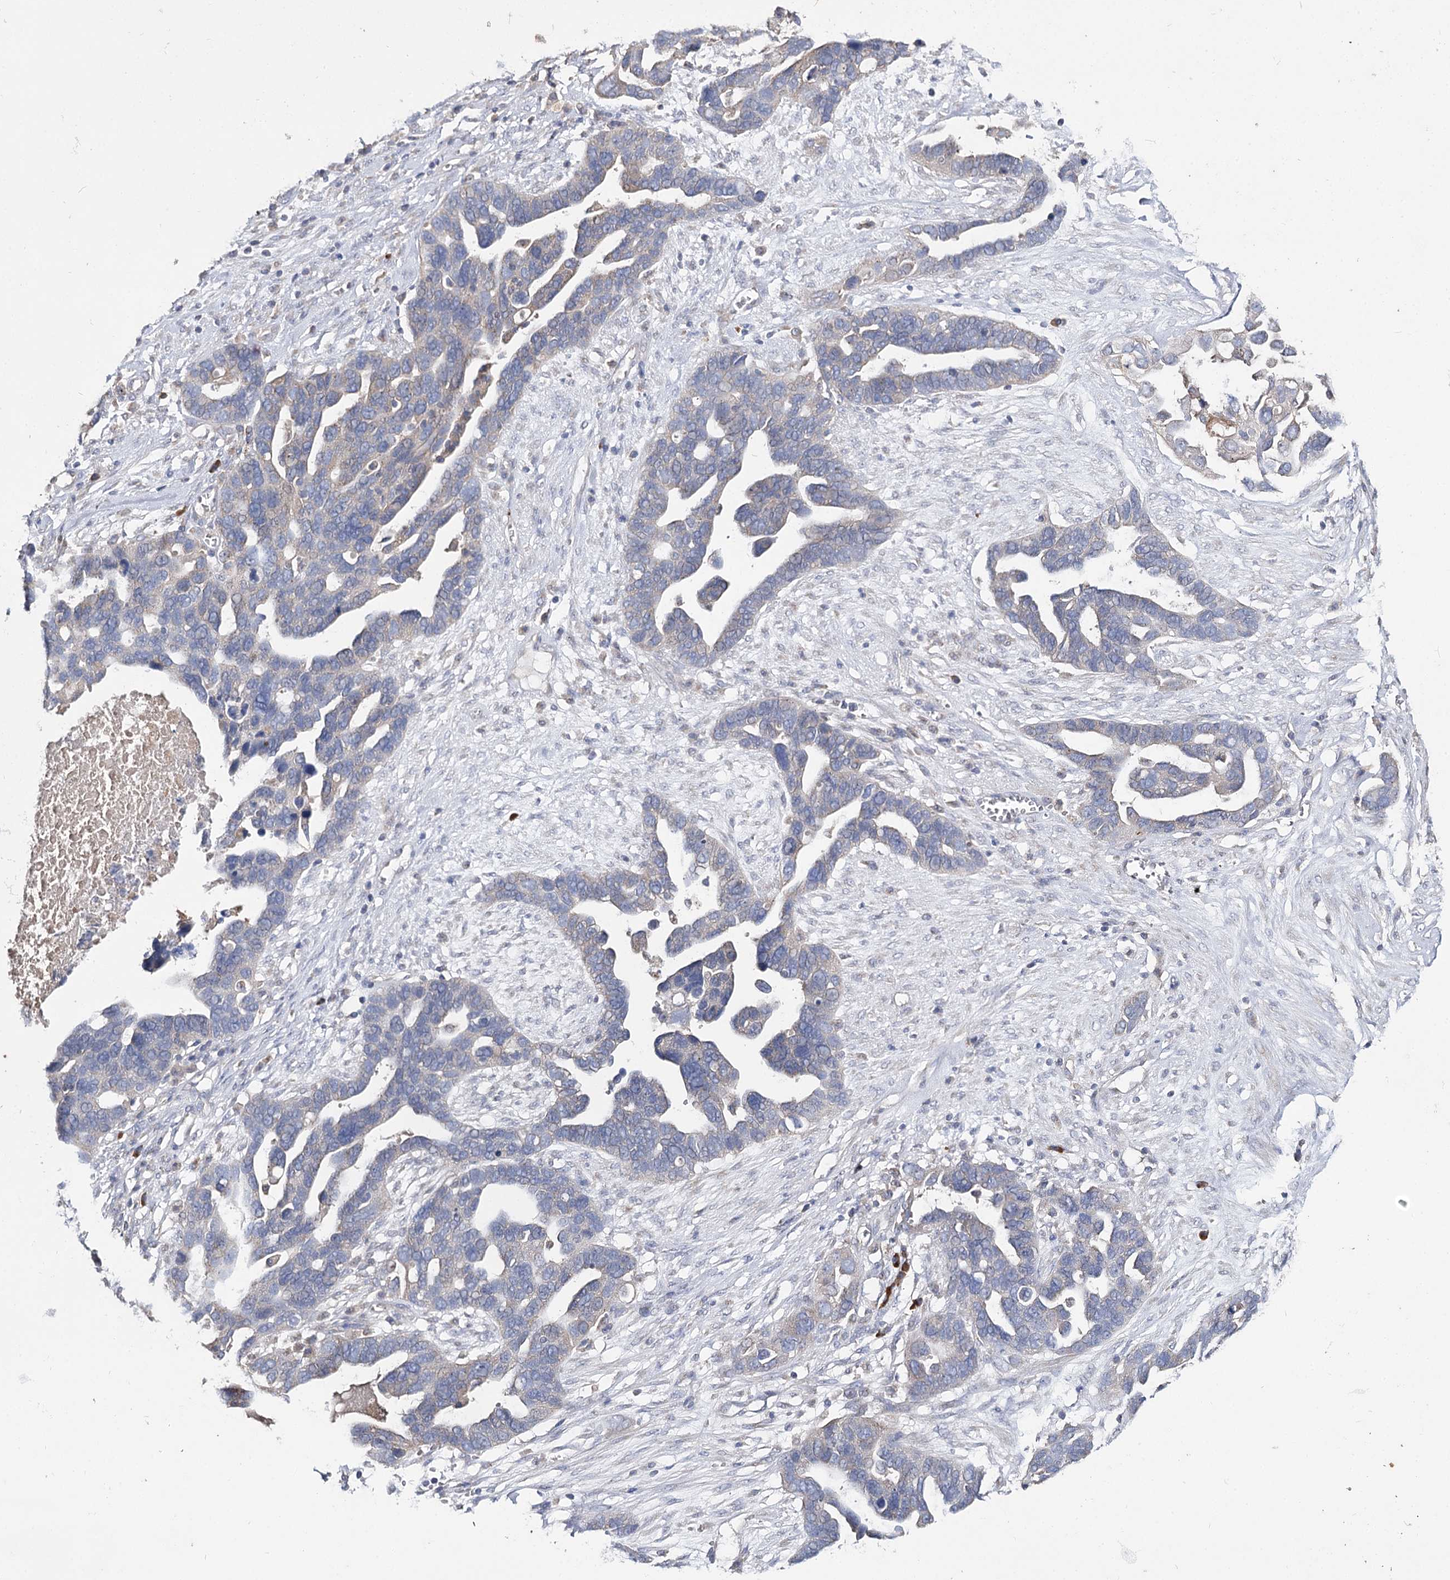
{"staining": {"intensity": "negative", "quantity": "none", "location": "none"}, "tissue": "ovarian cancer", "cell_type": "Tumor cells", "image_type": "cancer", "snomed": [{"axis": "morphology", "description": "Cystadenocarcinoma, serous, NOS"}, {"axis": "topography", "description": "Ovary"}], "caption": "Immunohistochemical staining of human serous cystadenocarcinoma (ovarian) demonstrates no significant staining in tumor cells.", "gene": "IL1RAP", "patient": {"sex": "female", "age": 54}}